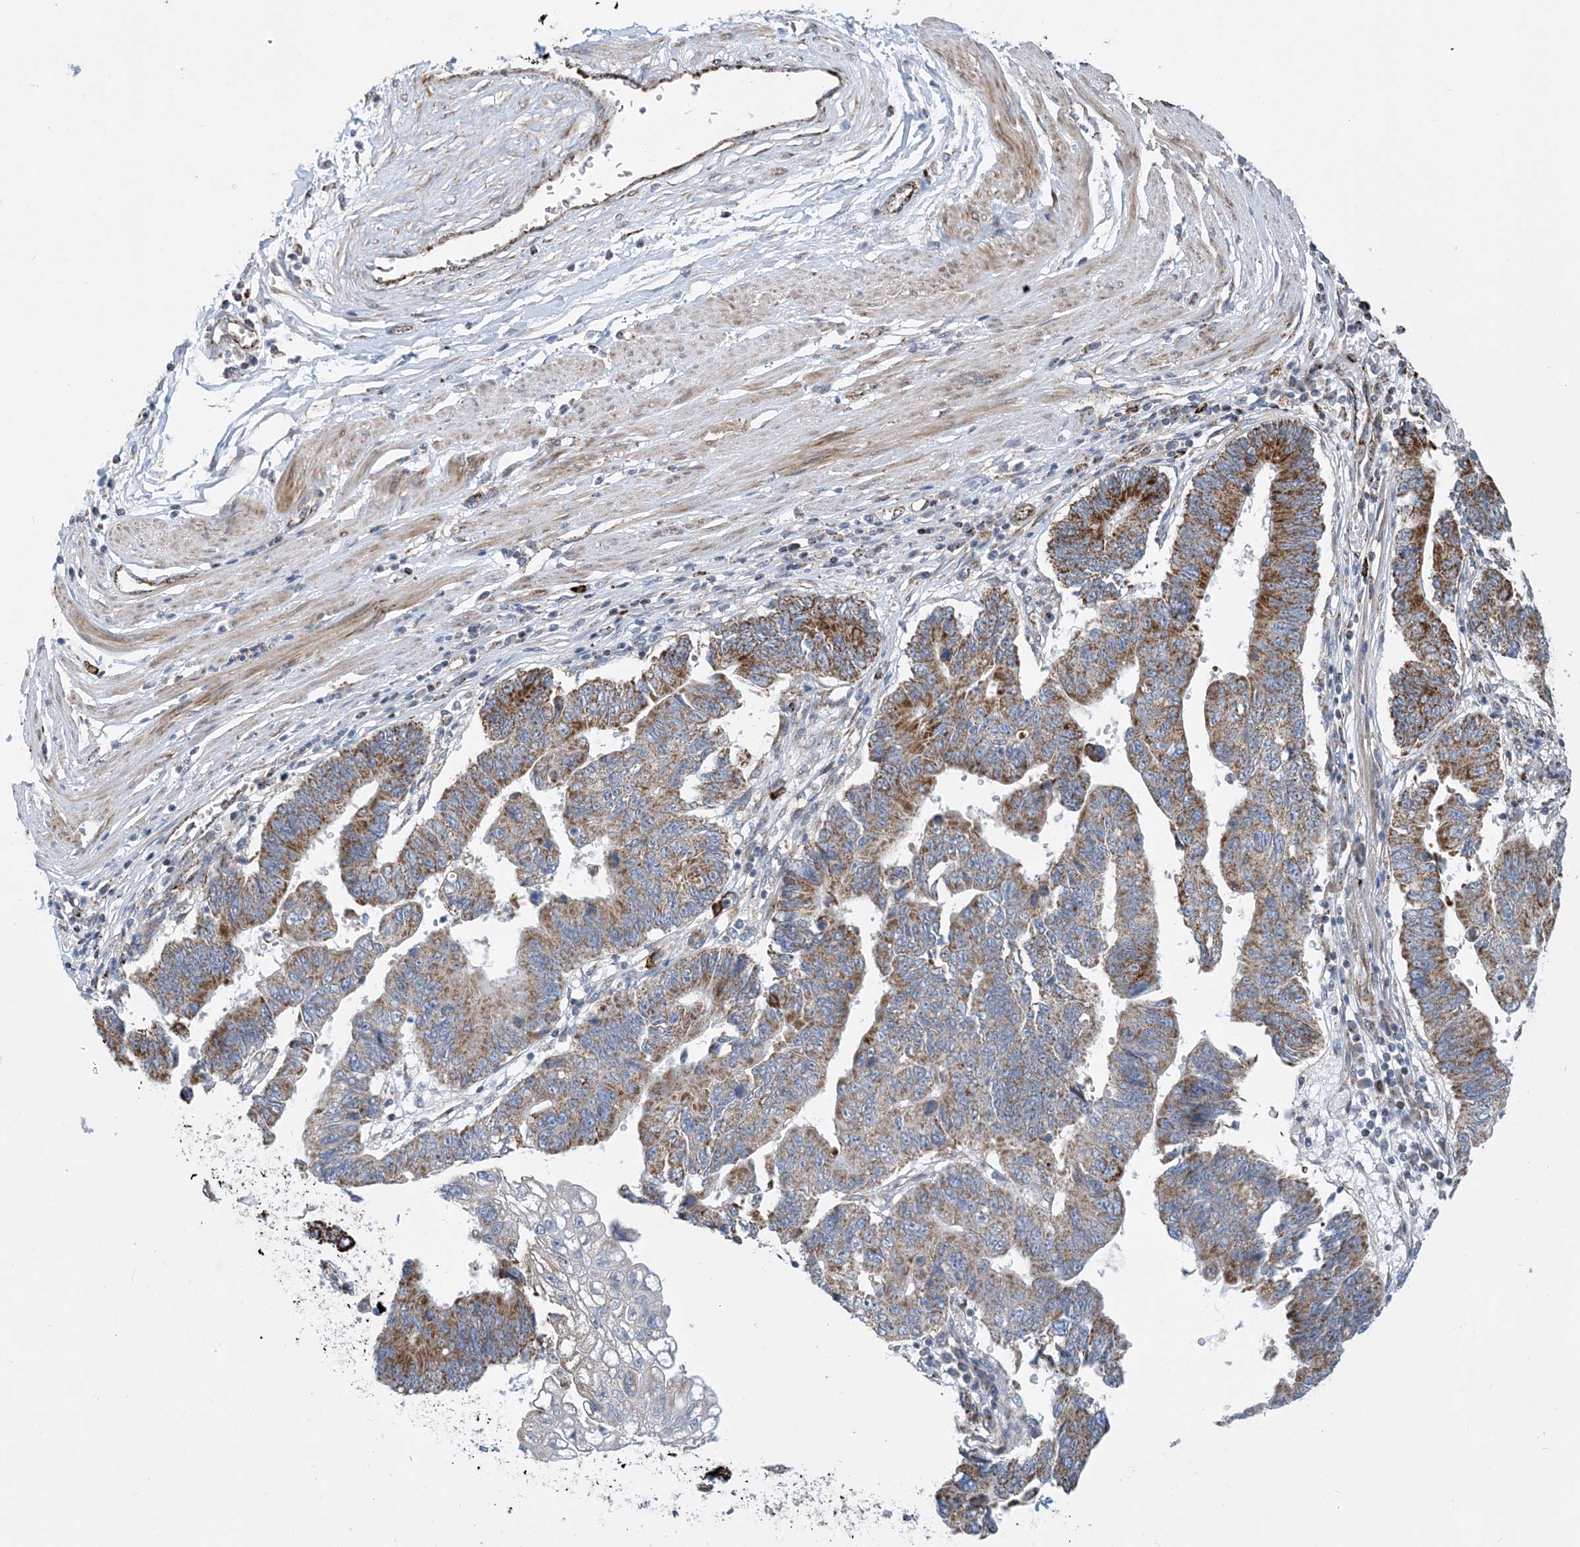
{"staining": {"intensity": "moderate", "quantity": ">75%", "location": "cytoplasmic/membranous"}, "tissue": "stomach cancer", "cell_type": "Tumor cells", "image_type": "cancer", "snomed": [{"axis": "morphology", "description": "Adenocarcinoma, NOS"}, {"axis": "topography", "description": "Stomach"}], "caption": "Immunohistochemistry (IHC) photomicrograph of neoplastic tissue: human adenocarcinoma (stomach) stained using immunohistochemistry (IHC) displays medium levels of moderate protein expression localized specifically in the cytoplasmic/membranous of tumor cells, appearing as a cytoplasmic/membranous brown color.", "gene": "PCDHGA1", "patient": {"sex": "male", "age": 59}}